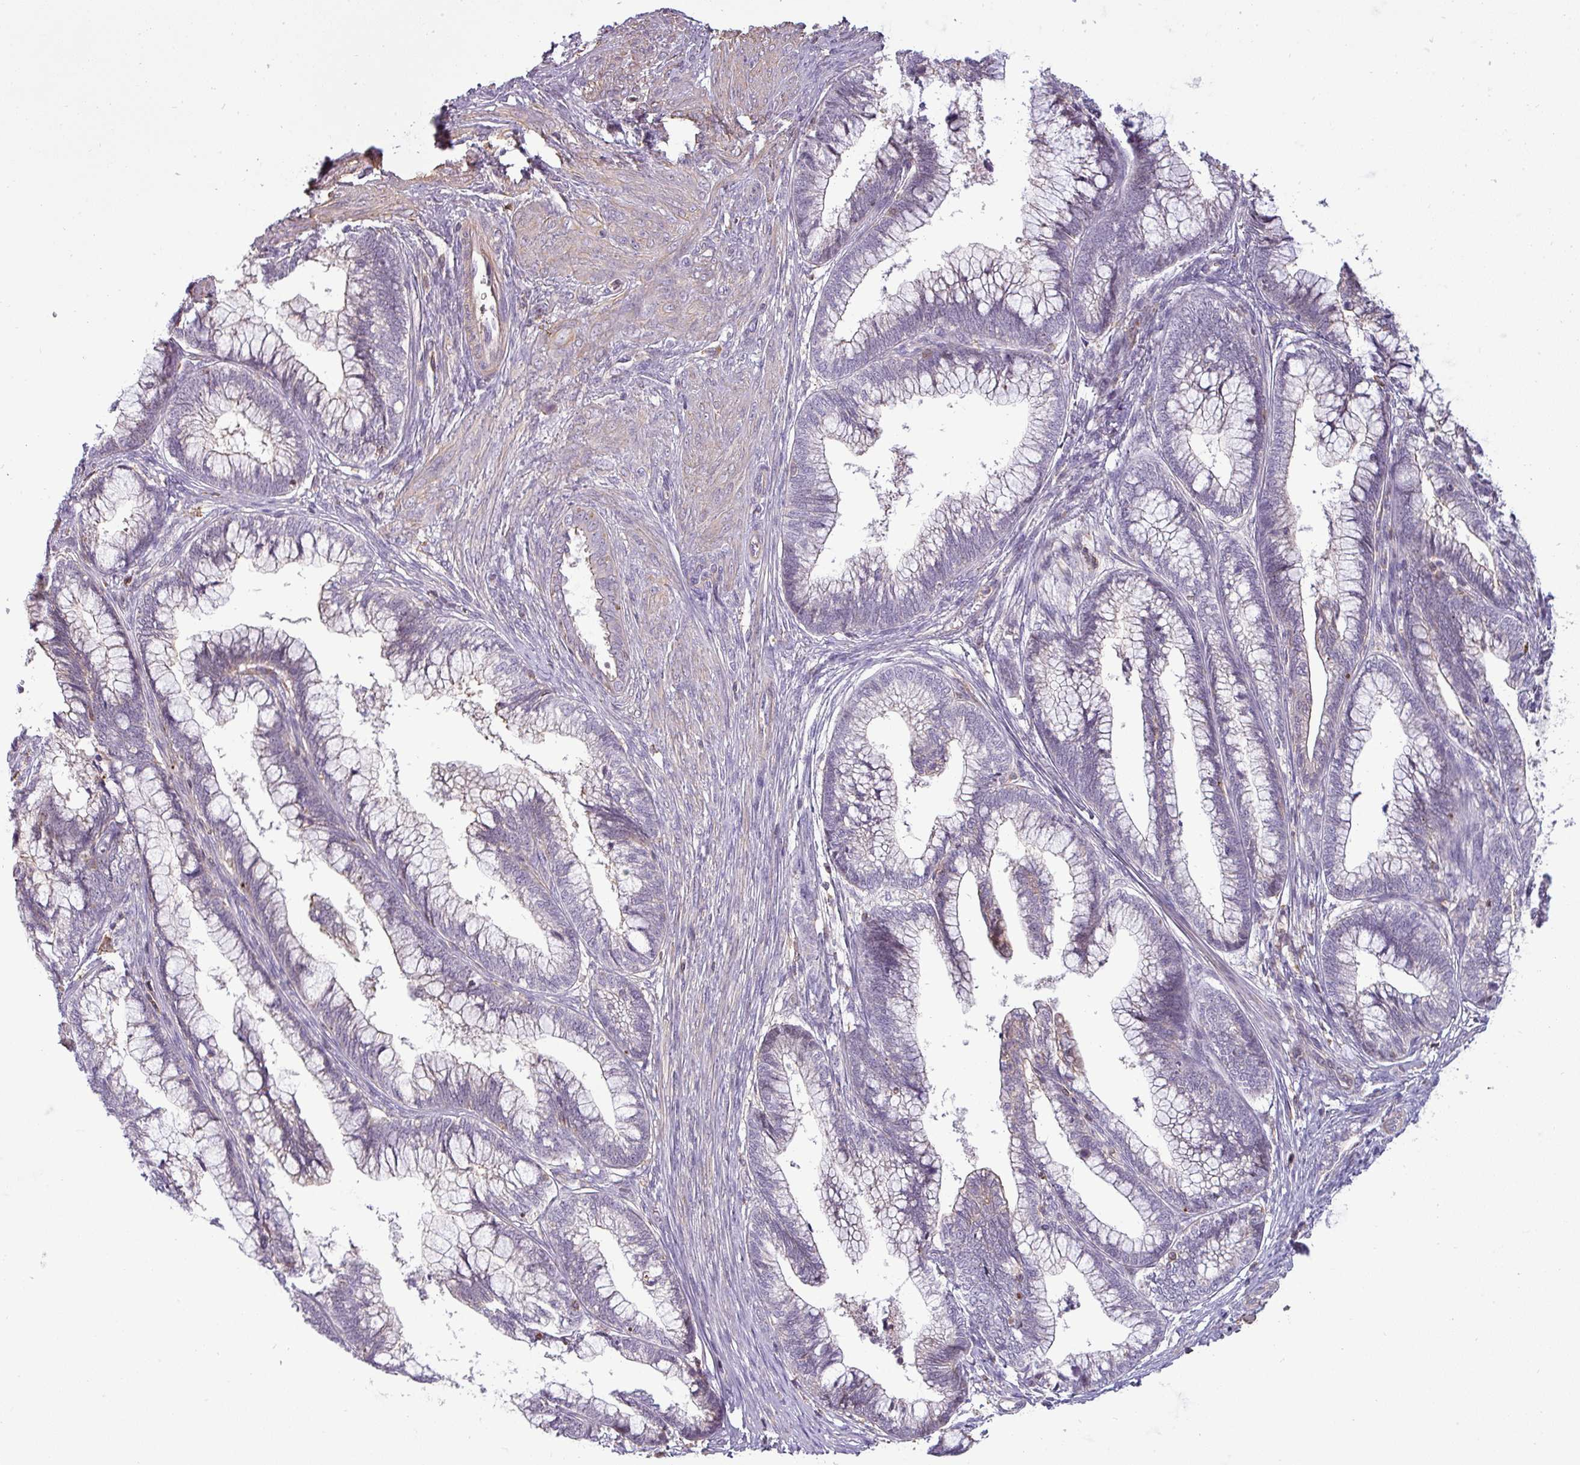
{"staining": {"intensity": "negative", "quantity": "none", "location": "none"}, "tissue": "cervical cancer", "cell_type": "Tumor cells", "image_type": "cancer", "snomed": [{"axis": "morphology", "description": "Adenocarcinoma, NOS"}, {"axis": "topography", "description": "Cervix"}], "caption": "DAB immunohistochemical staining of human cervical adenocarcinoma displays no significant expression in tumor cells.", "gene": "ZNF835", "patient": {"sex": "female", "age": 44}}